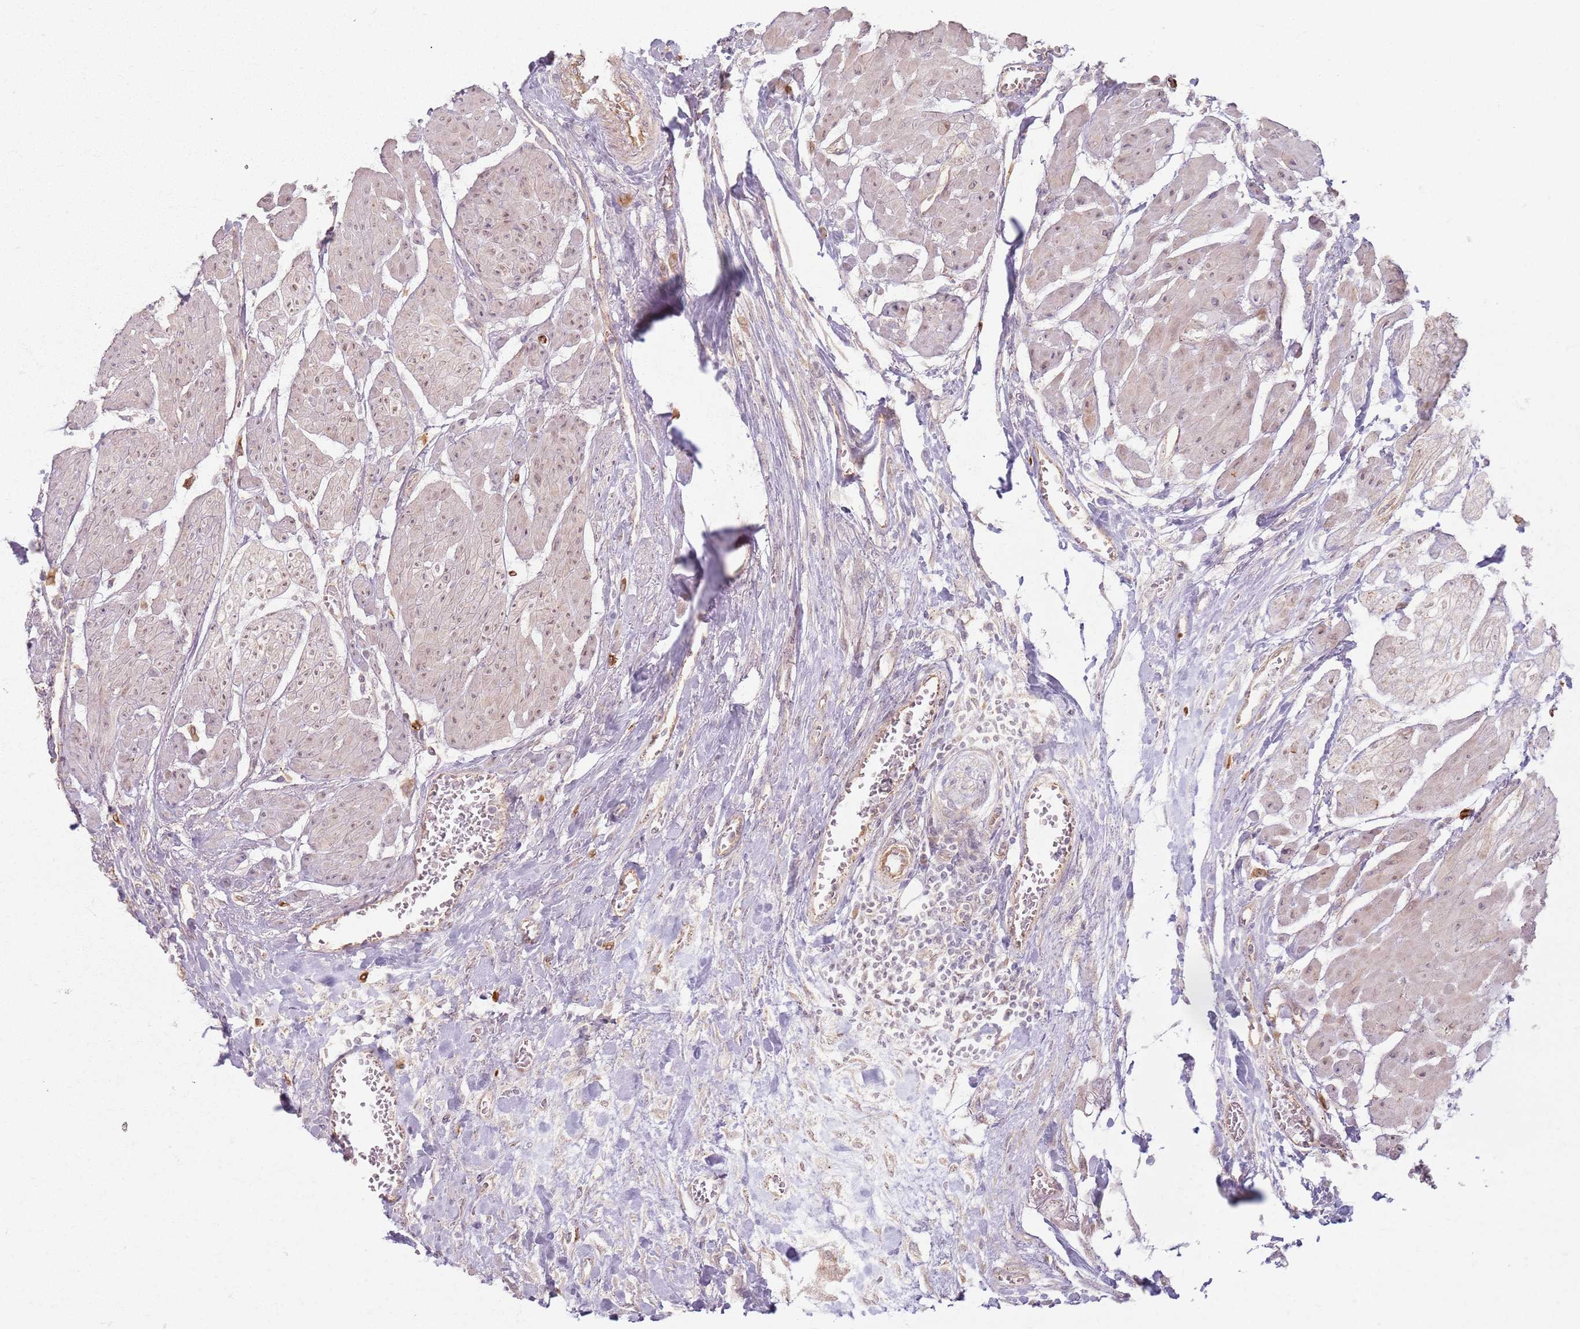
{"staining": {"intensity": "weak", "quantity": "<25%", "location": "nuclear"}, "tissue": "urothelial cancer", "cell_type": "Tumor cells", "image_type": "cancer", "snomed": [{"axis": "morphology", "description": "Urothelial carcinoma, High grade"}, {"axis": "topography", "description": "Urinary bladder"}], "caption": "A high-resolution histopathology image shows immunohistochemistry staining of urothelial cancer, which reveals no significant expression in tumor cells.", "gene": "KCNA5", "patient": {"sex": "female", "age": 79}}